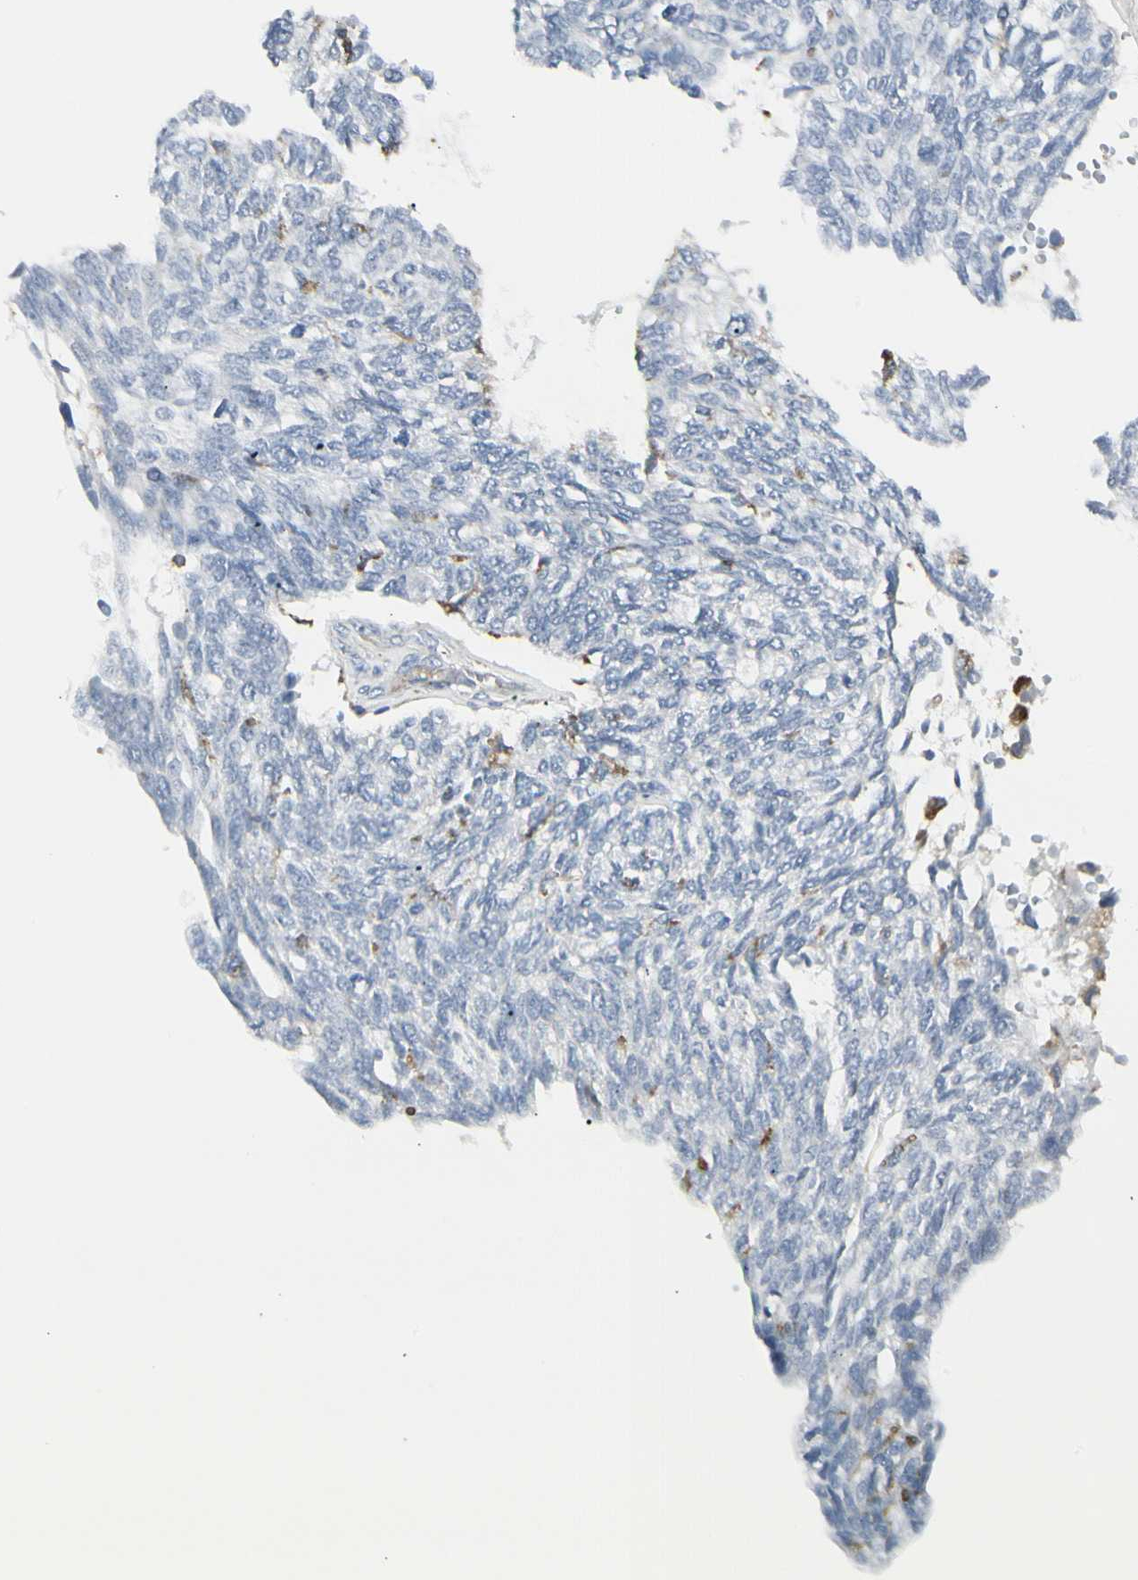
{"staining": {"intensity": "negative", "quantity": "none", "location": "none"}, "tissue": "ovarian cancer", "cell_type": "Tumor cells", "image_type": "cancer", "snomed": [{"axis": "morphology", "description": "Cystadenocarcinoma, serous, NOS"}, {"axis": "topography", "description": "Ovary"}], "caption": "Immunohistochemistry histopathology image of neoplastic tissue: ovarian cancer (serous cystadenocarcinoma) stained with DAB (3,3'-diaminobenzidine) reveals no significant protein positivity in tumor cells.", "gene": "ATP6V1B2", "patient": {"sex": "female", "age": 79}}